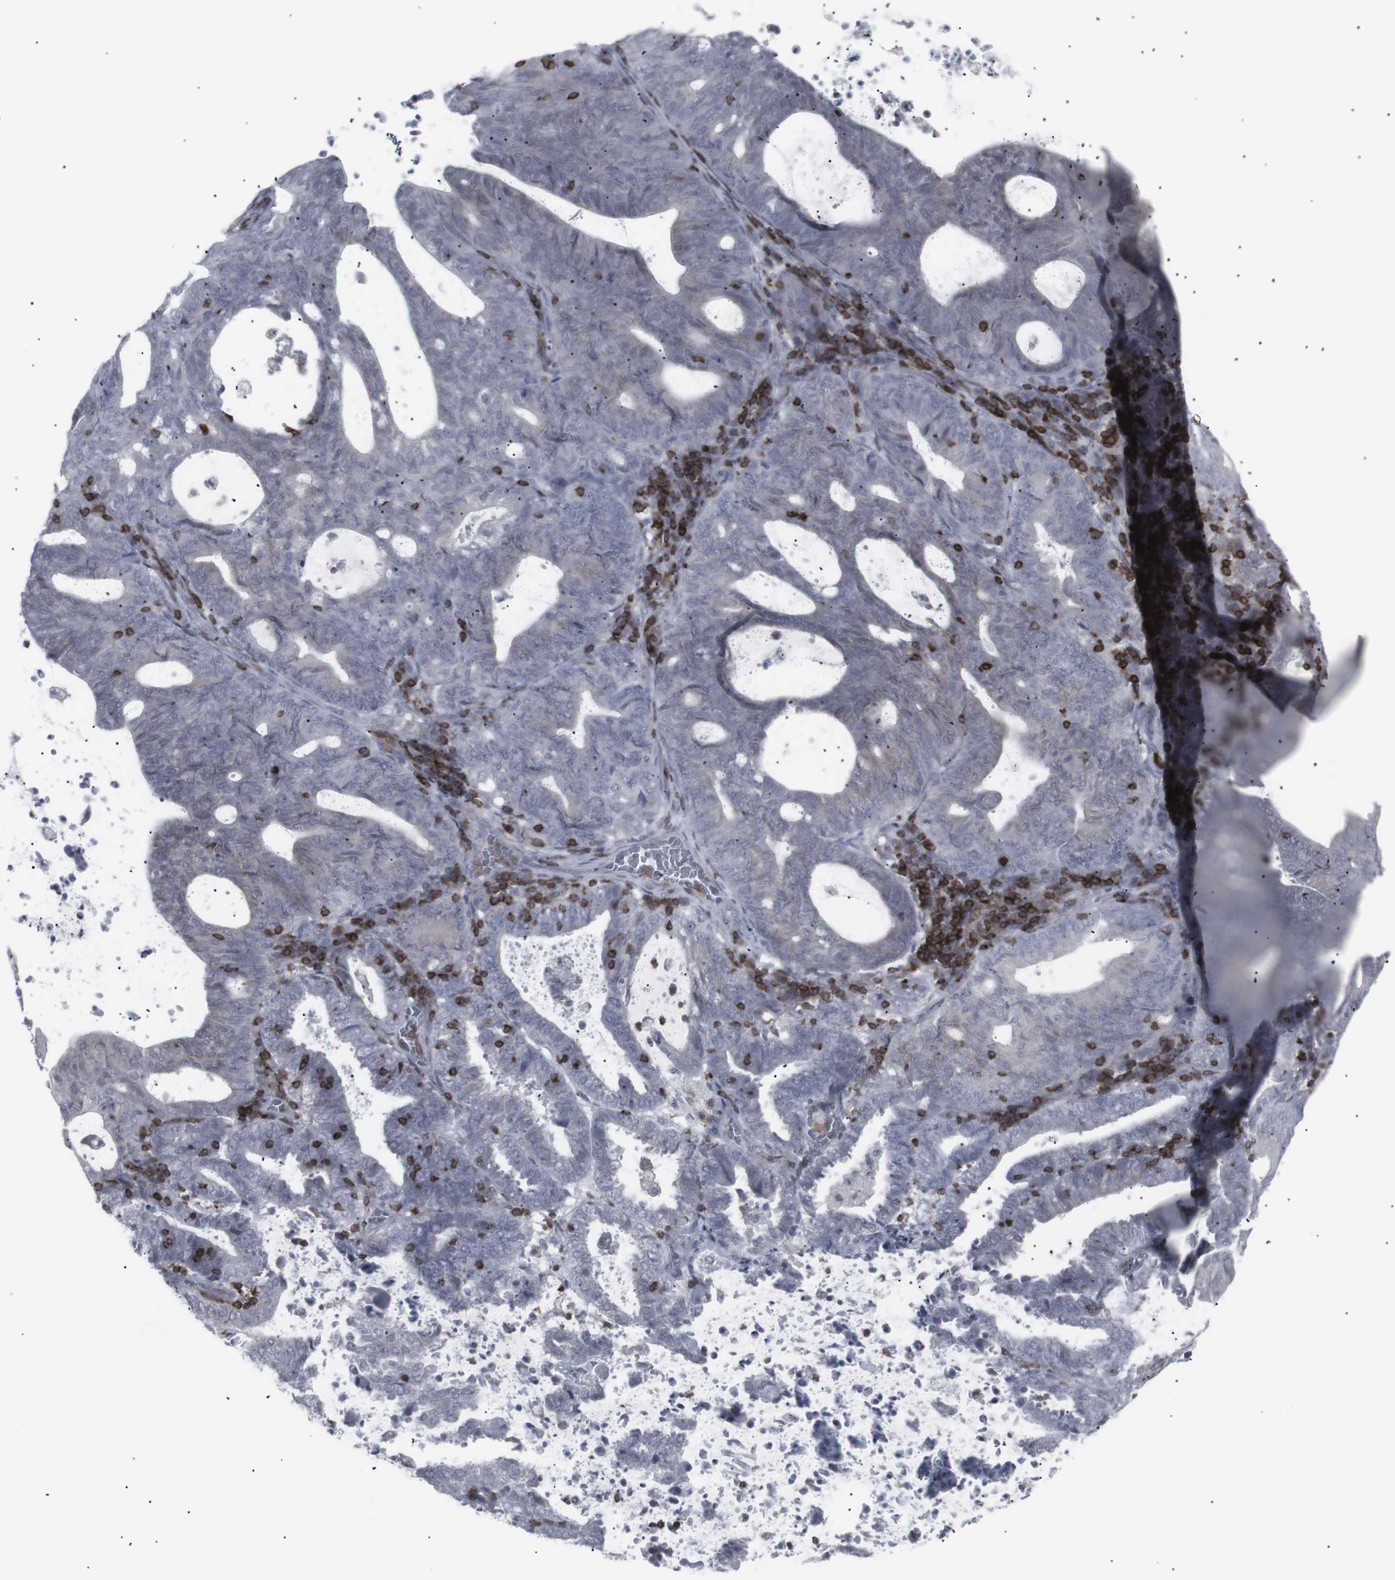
{"staining": {"intensity": "negative", "quantity": "none", "location": "none"}, "tissue": "endometrial cancer", "cell_type": "Tumor cells", "image_type": "cancer", "snomed": [{"axis": "morphology", "description": "Adenocarcinoma, NOS"}, {"axis": "topography", "description": "Uterus"}], "caption": "This is an immunohistochemistry image of human endometrial cancer. There is no expression in tumor cells.", "gene": "APOBEC2", "patient": {"sex": "female", "age": 83}}